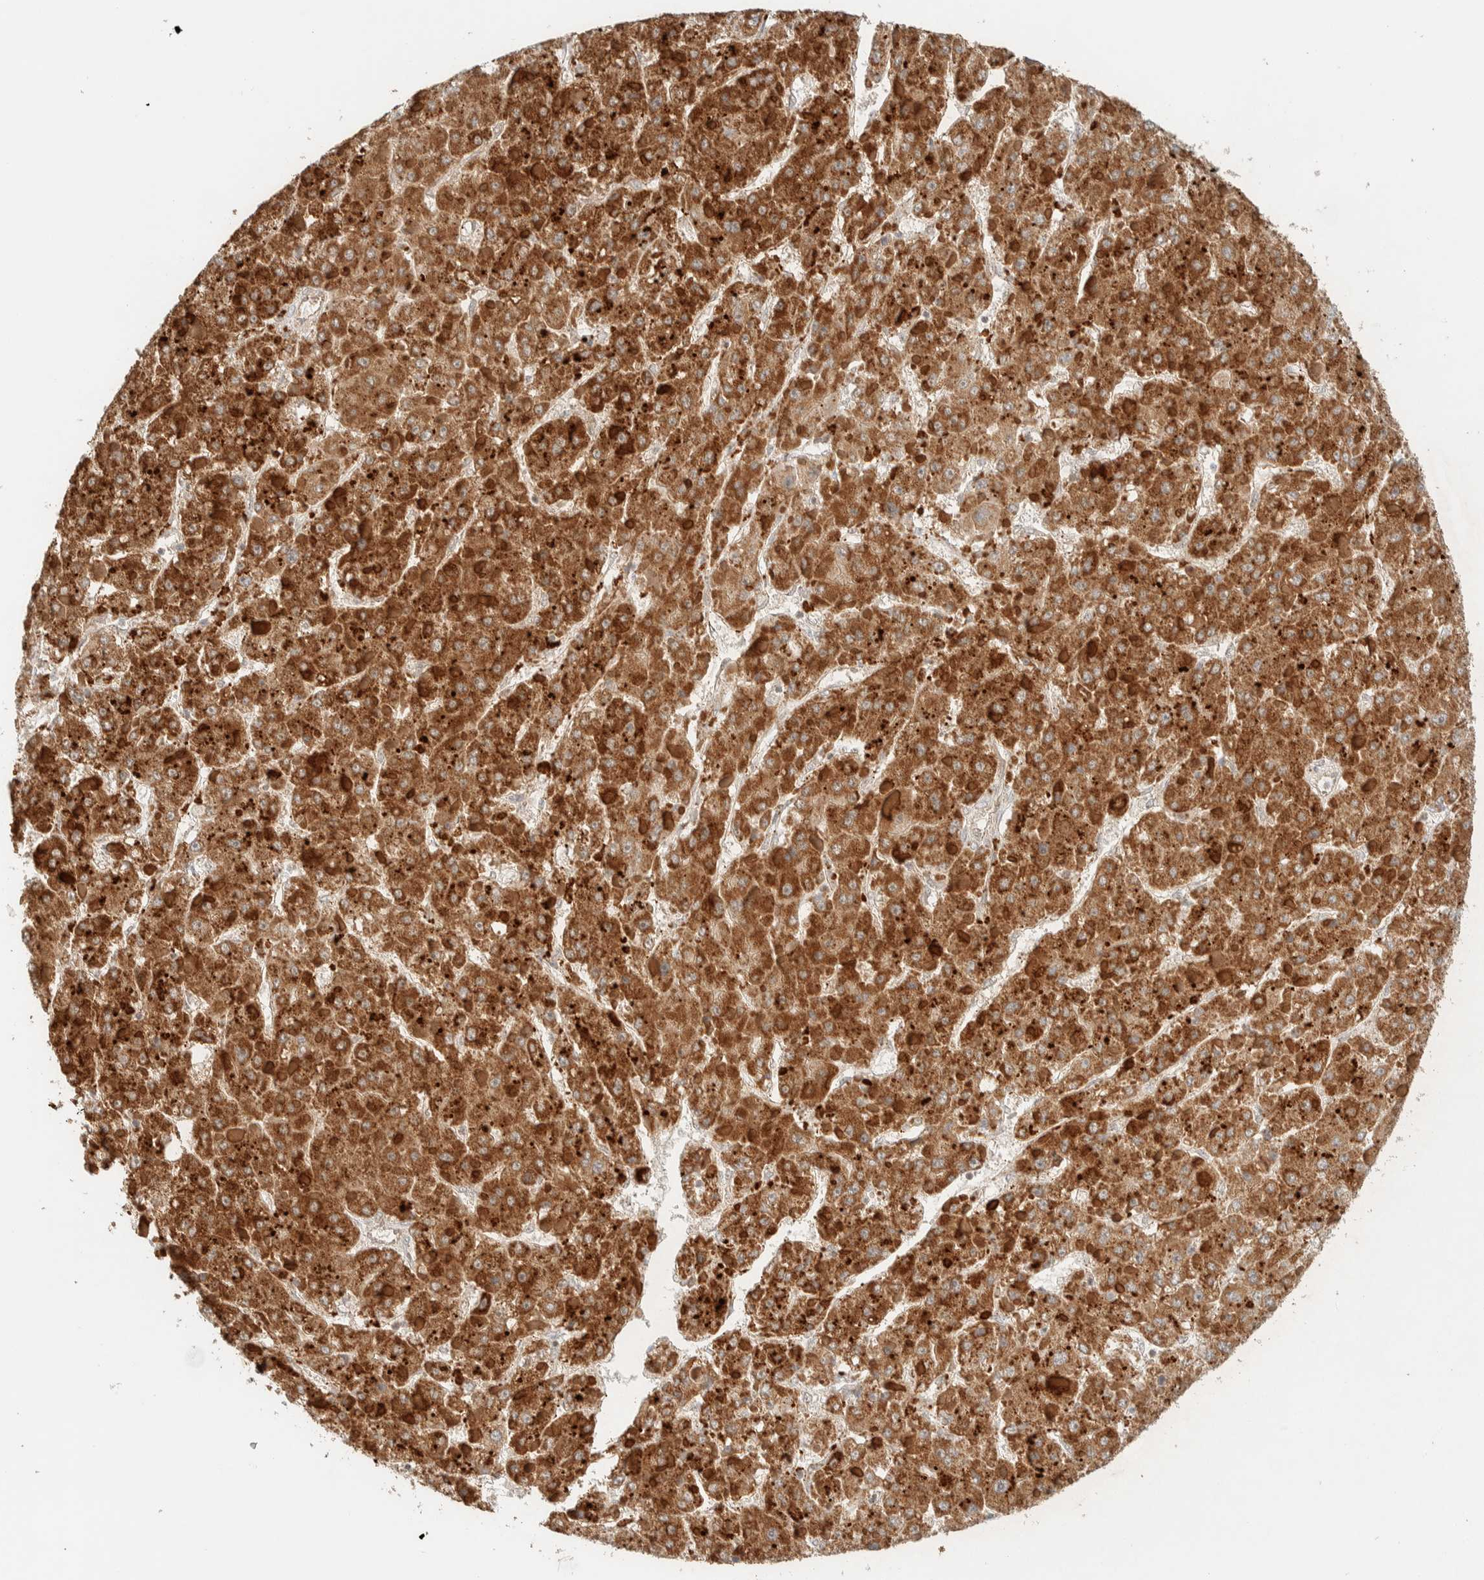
{"staining": {"intensity": "strong", "quantity": ">75%", "location": "cytoplasmic/membranous"}, "tissue": "liver cancer", "cell_type": "Tumor cells", "image_type": "cancer", "snomed": [{"axis": "morphology", "description": "Carcinoma, Hepatocellular, NOS"}, {"axis": "topography", "description": "Liver"}], "caption": "Immunohistochemistry of human hepatocellular carcinoma (liver) demonstrates high levels of strong cytoplasmic/membranous staining in about >75% of tumor cells.", "gene": "MRPL41", "patient": {"sex": "female", "age": 73}}